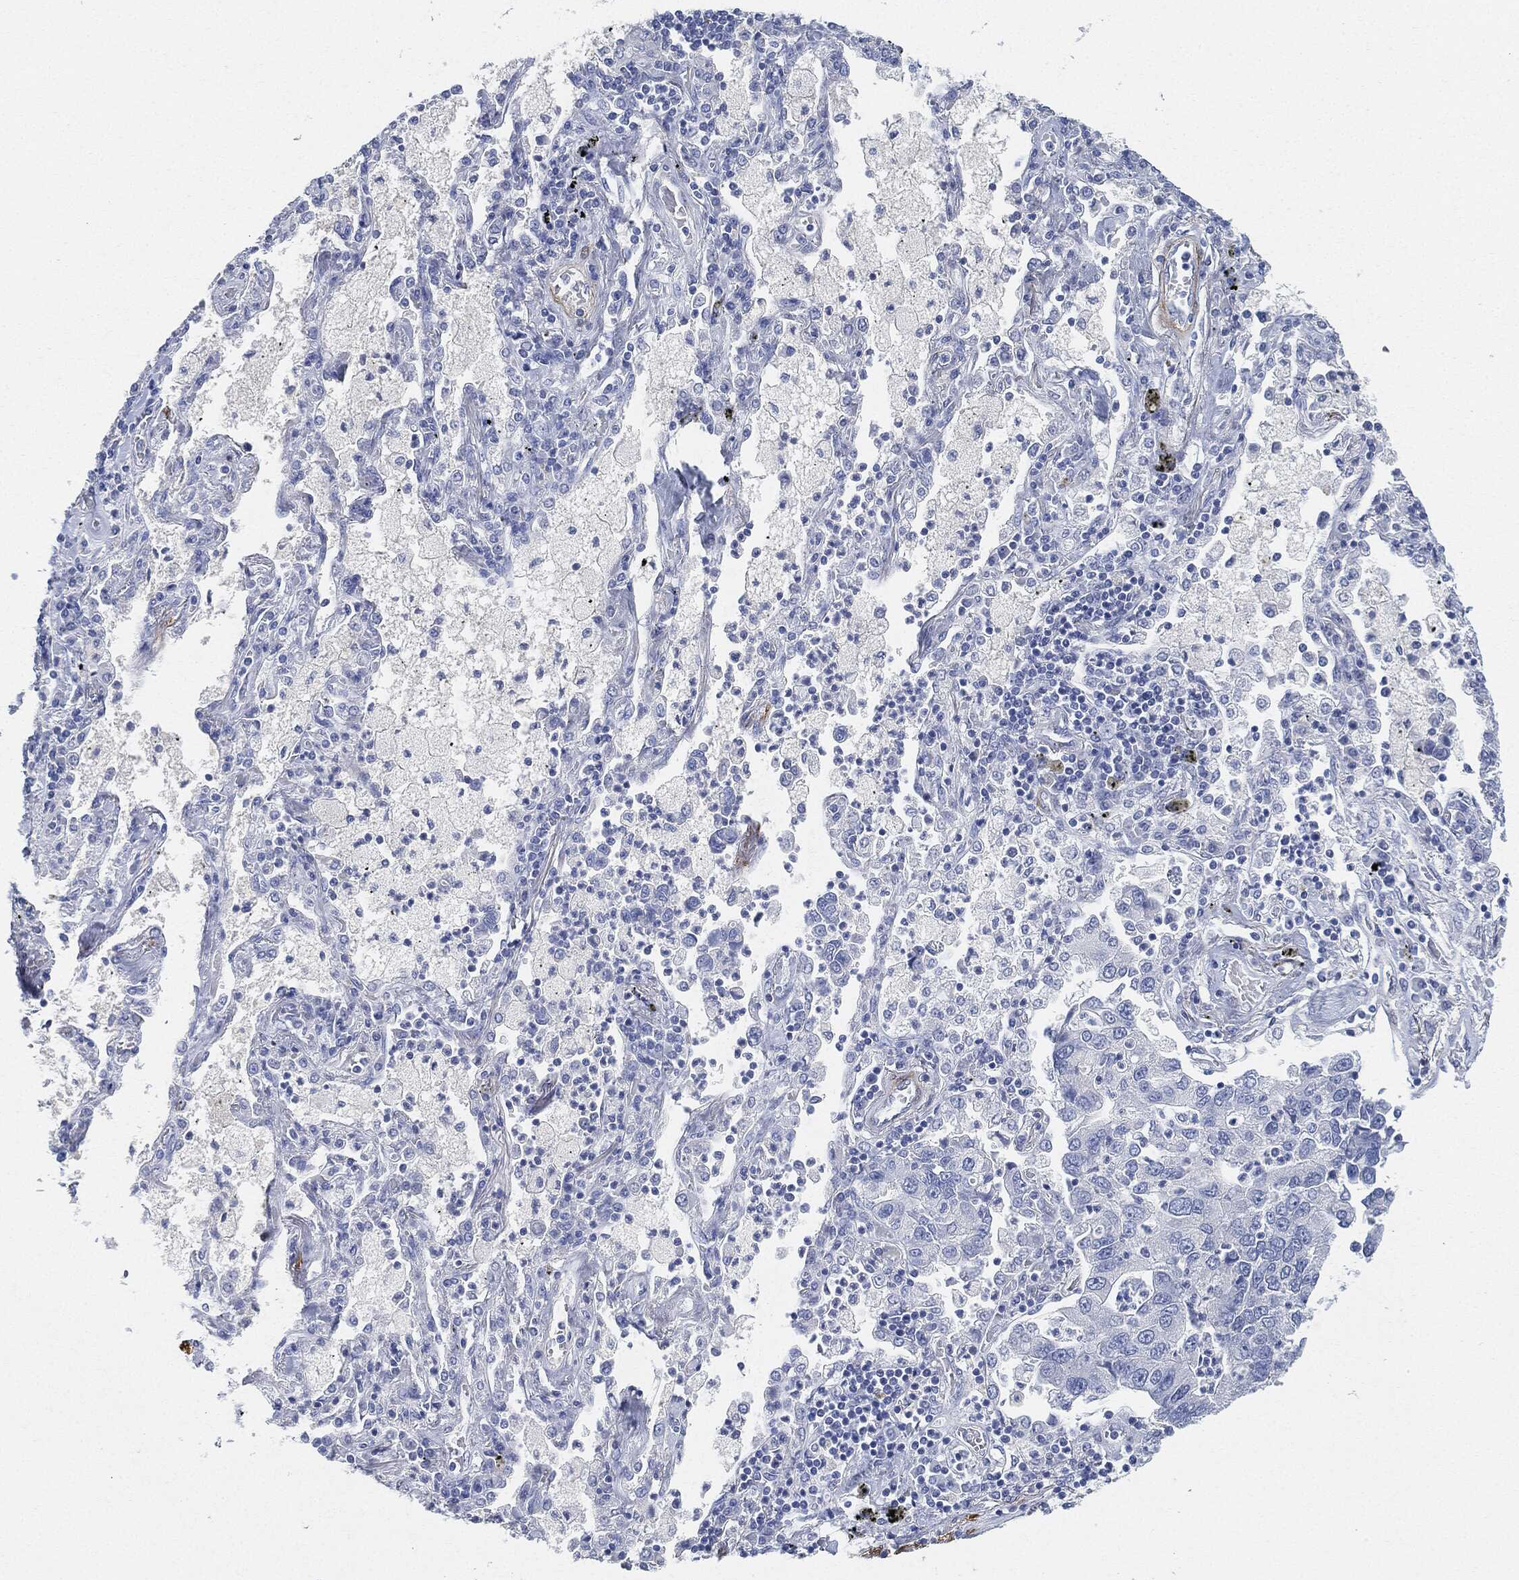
{"staining": {"intensity": "negative", "quantity": "none", "location": "none"}, "tissue": "lung cancer", "cell_type": "Tumor cells", "image_type": "cancer", "snomed": [{"axis": "morphology", "description": "Adenocarcinoma, NOS"}, {"axis": "topography", "description": "Lung"}], "caption": "High magnification brightfield microscopy of lung adenocarcinoma stained with DAB (3,3'-diaminobenzidine) (brown) and counterstained with hematoxylin (blue): tumor cells show no significant staining.", "gene": "TAGLN", "patient": {"sex": "female", "age": 57}}